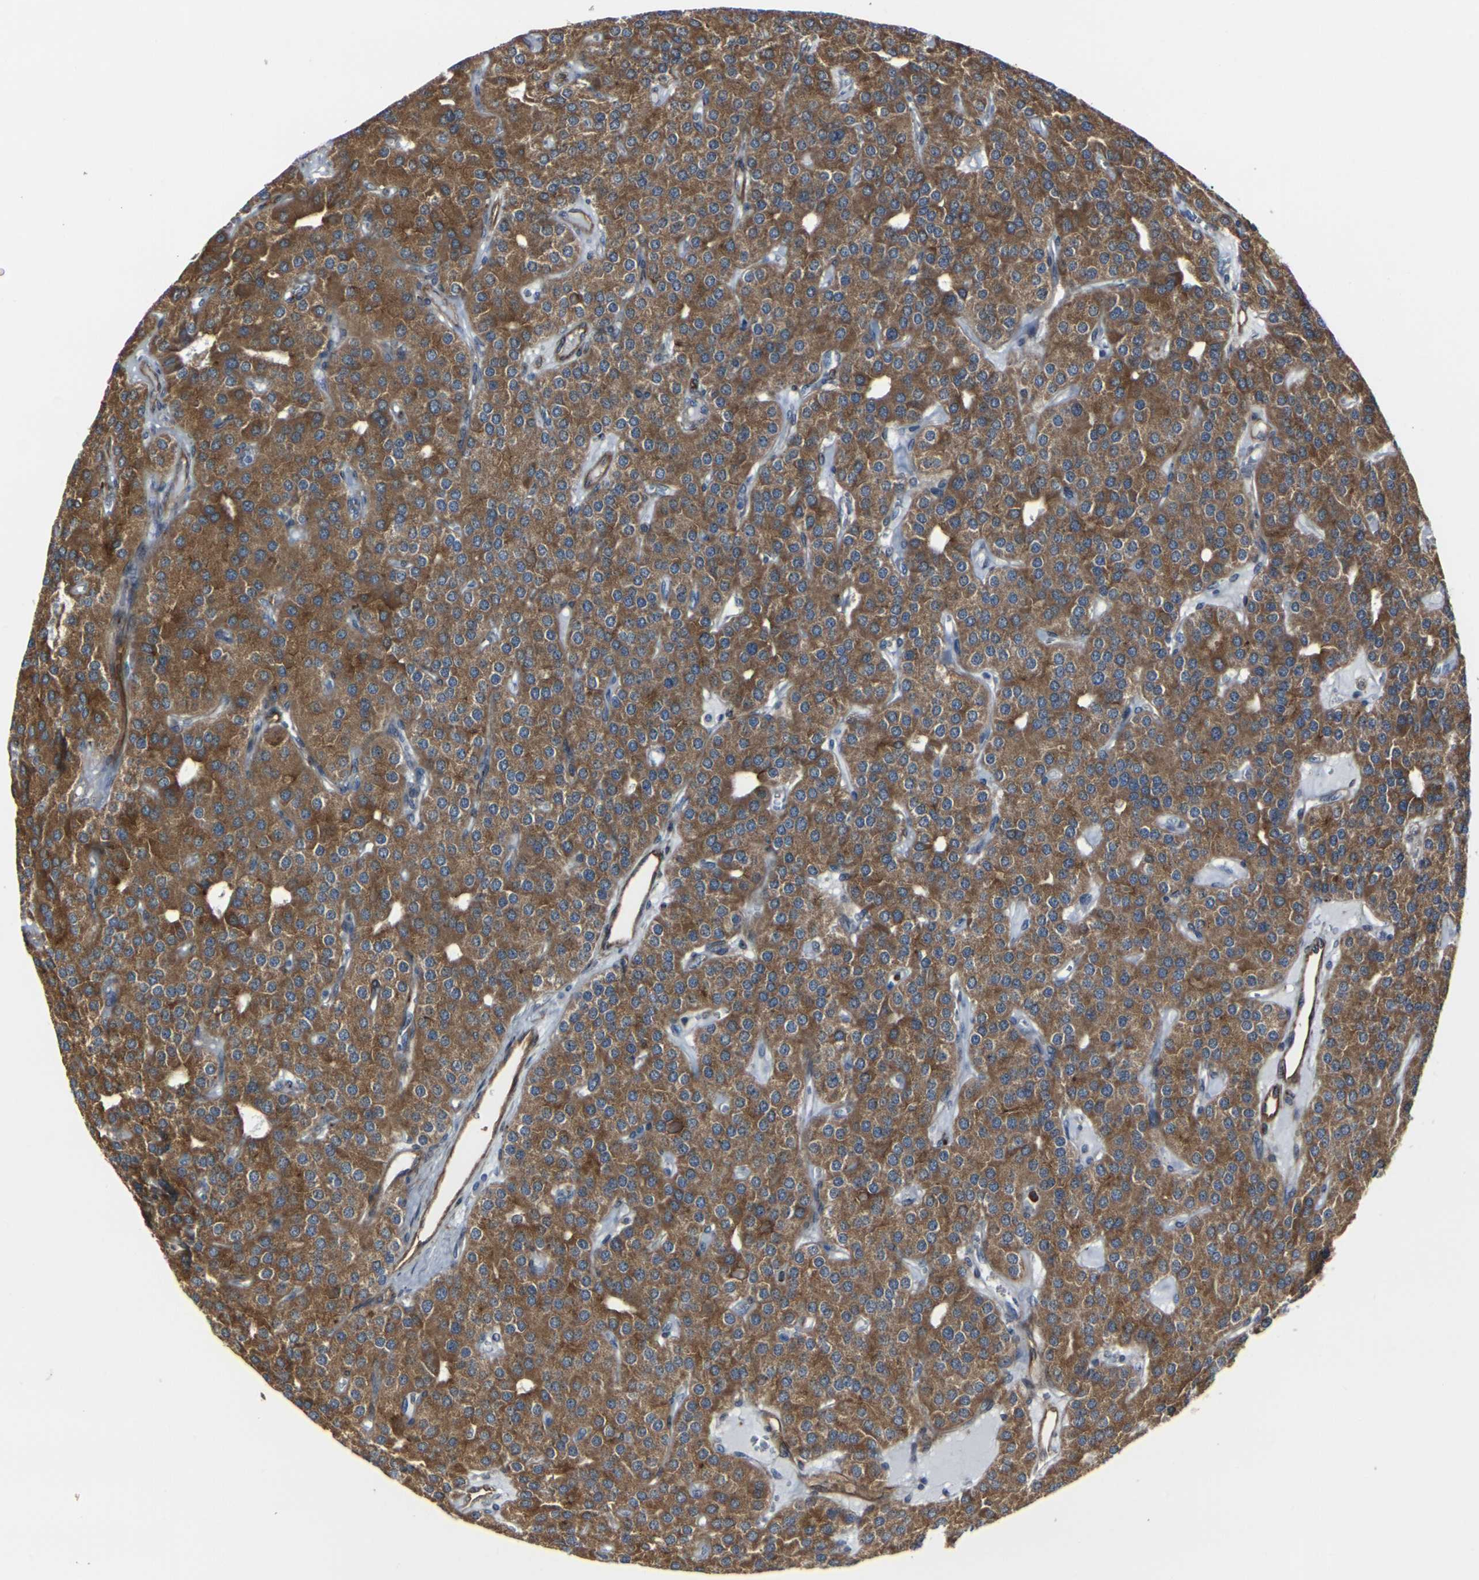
{"staining": {"intensity": "strong", "quantity": ">75%", "location": "cytoplasmic/membranous"}, "tissue": "parathyroid gland", "cell_type": "Glandular cells", "image_type": "normal", "snomed": [{"axis": "morphology", "description": "Normal tissue, NOS"}, {"axis": "morphology", "description": "Adenoma, NOS"}, {"axis": "topography", "description": "Parathyroid gland"}], "caption": "Immunohistochemical staining of unremarkable human parathyroid gland shows strong cytoplasmic/membranous protein expression in about >75% of glandular cells.", "gene": "MYOF", "patient": {"sex": "female", "age": 86}}